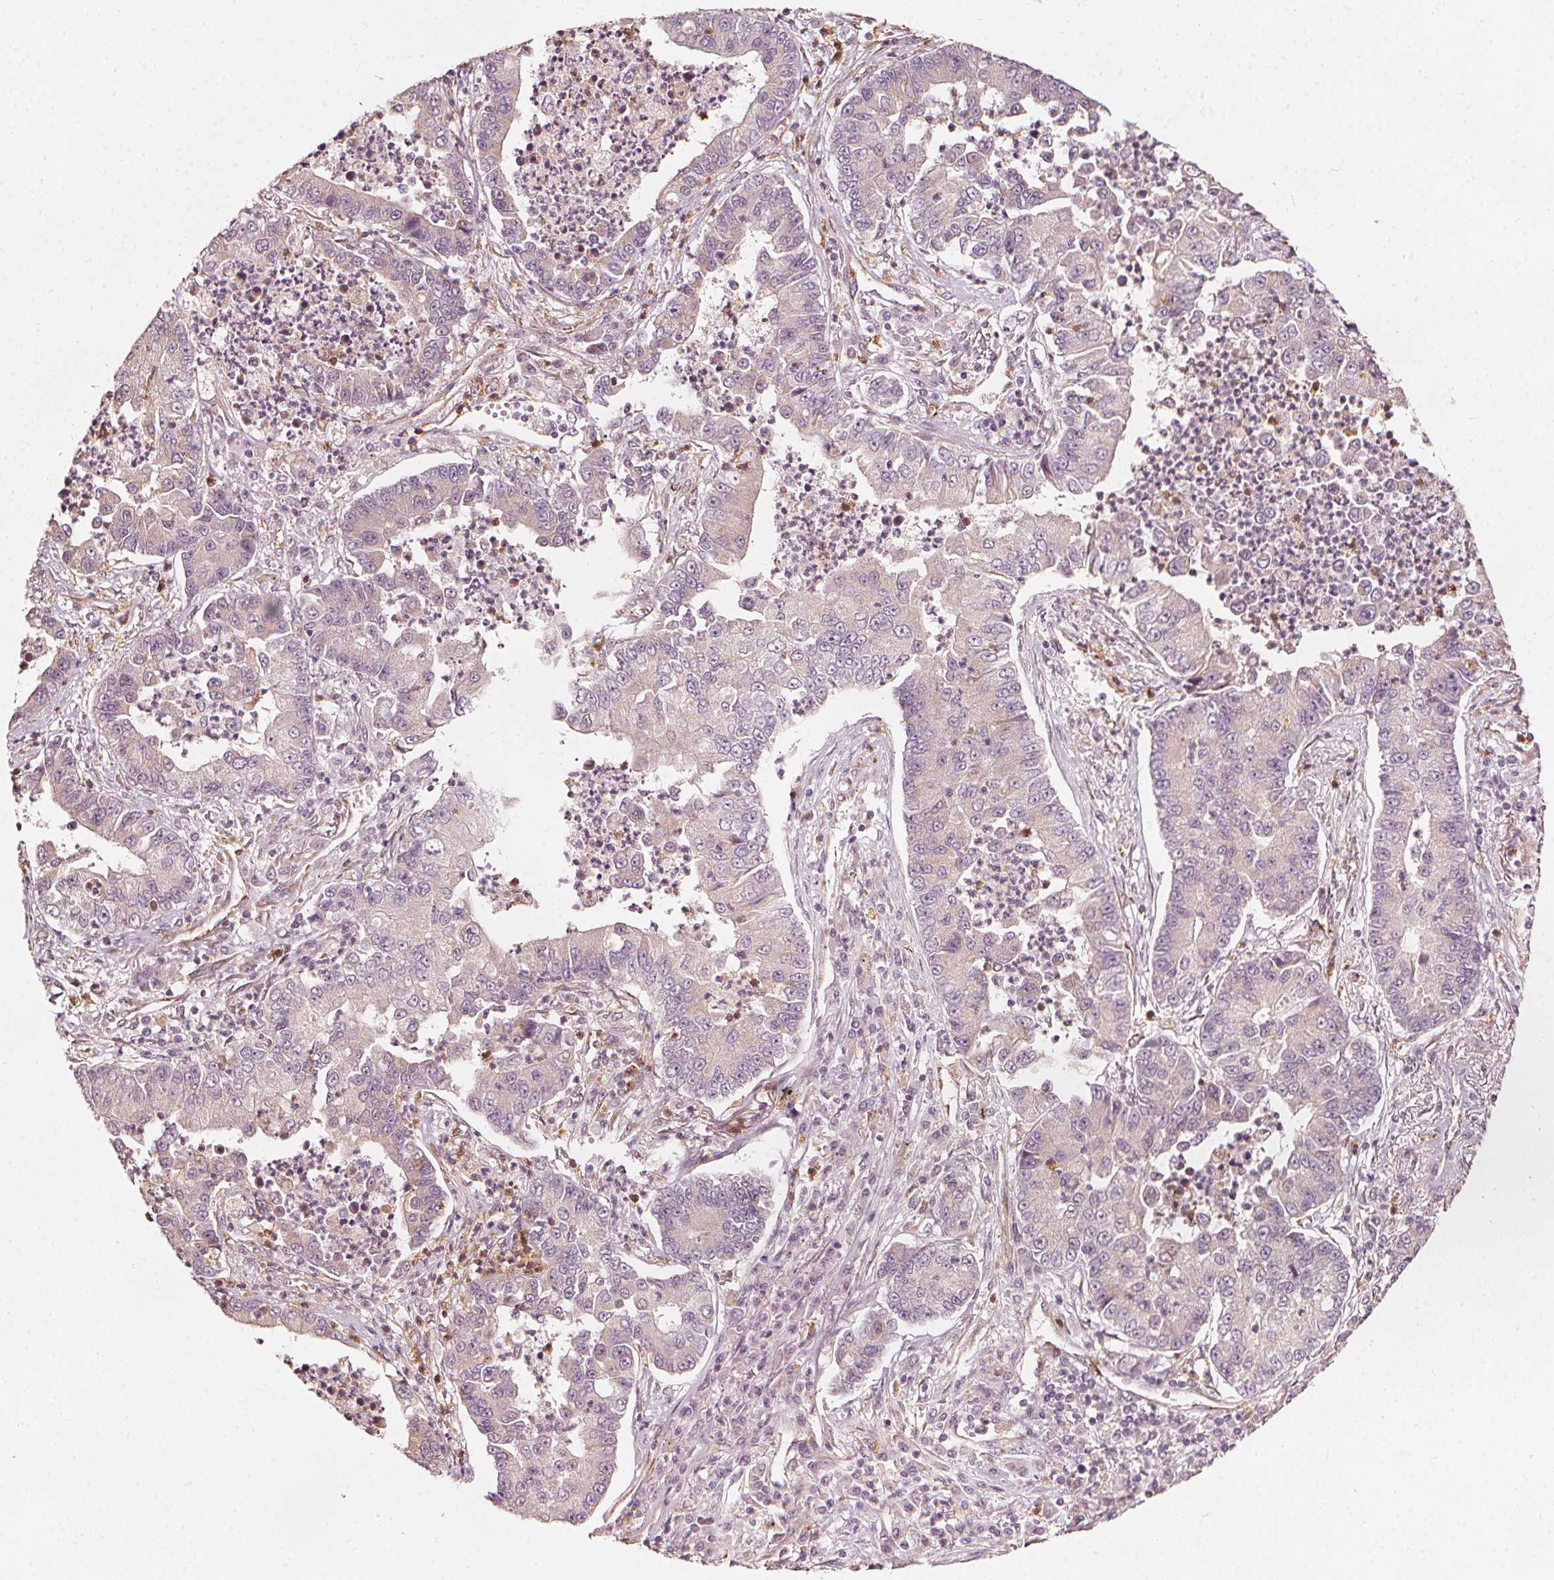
{"staining": {"intensity": "negative", "quantity": "none", "location": "none"}, "tissue": "lung cancer", "cell_type": "Tumor cells", "image_type": "cancer", "snomed": [{"axis": "morphology", "description": "Adenocarcinoma, NOS"}, {"axis": "topography", "description": "Lung"}], "caption": "An image of human lung cancer (adenocarcinoma) is negative for staining in tumor cells.", "gene": "NPC1L1", "patient": {"sex": "female", "age": 57}}